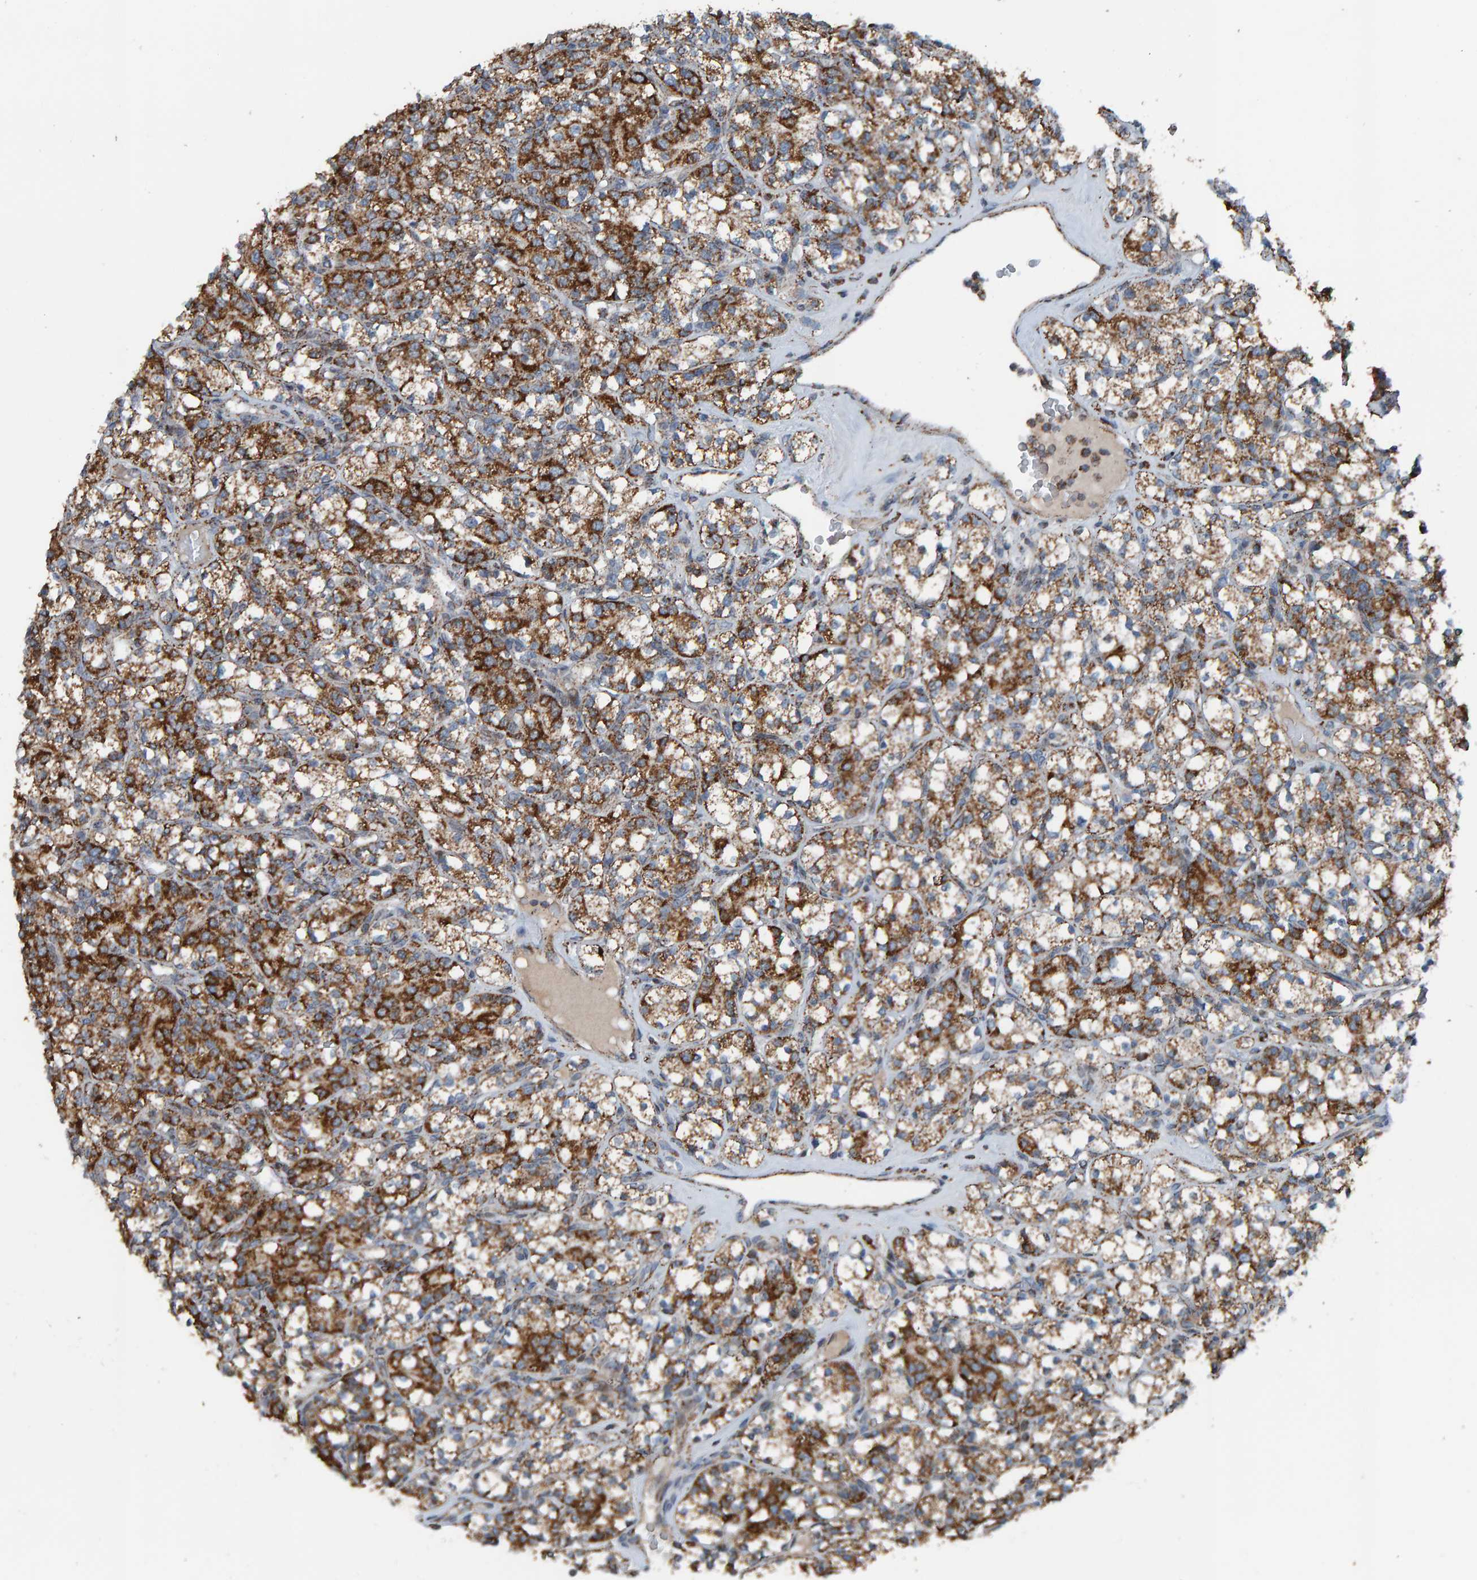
{"staining": {"intensity": "moderate", "quantity": ">75%", "location": "cytoplasmic/membranous"}, "tissue": "renal cancer", "cell_type": "Tumor cells", "image_type": "cancer", "snomed": [{"axis": "morphology", "description": "Adenocarcinoma, NOS"}, {"axis": "topography", "description": "Kidney"}], "caption": "Adenocarcinoma (renal) stained with DAB immunohistochemistry shows medium levels of moderate cytoplasmic/membranous positivity in approximately >75% of tumor cells.", "gene": "ZNF48", "patient": {"sex": "male", "age": 77}}